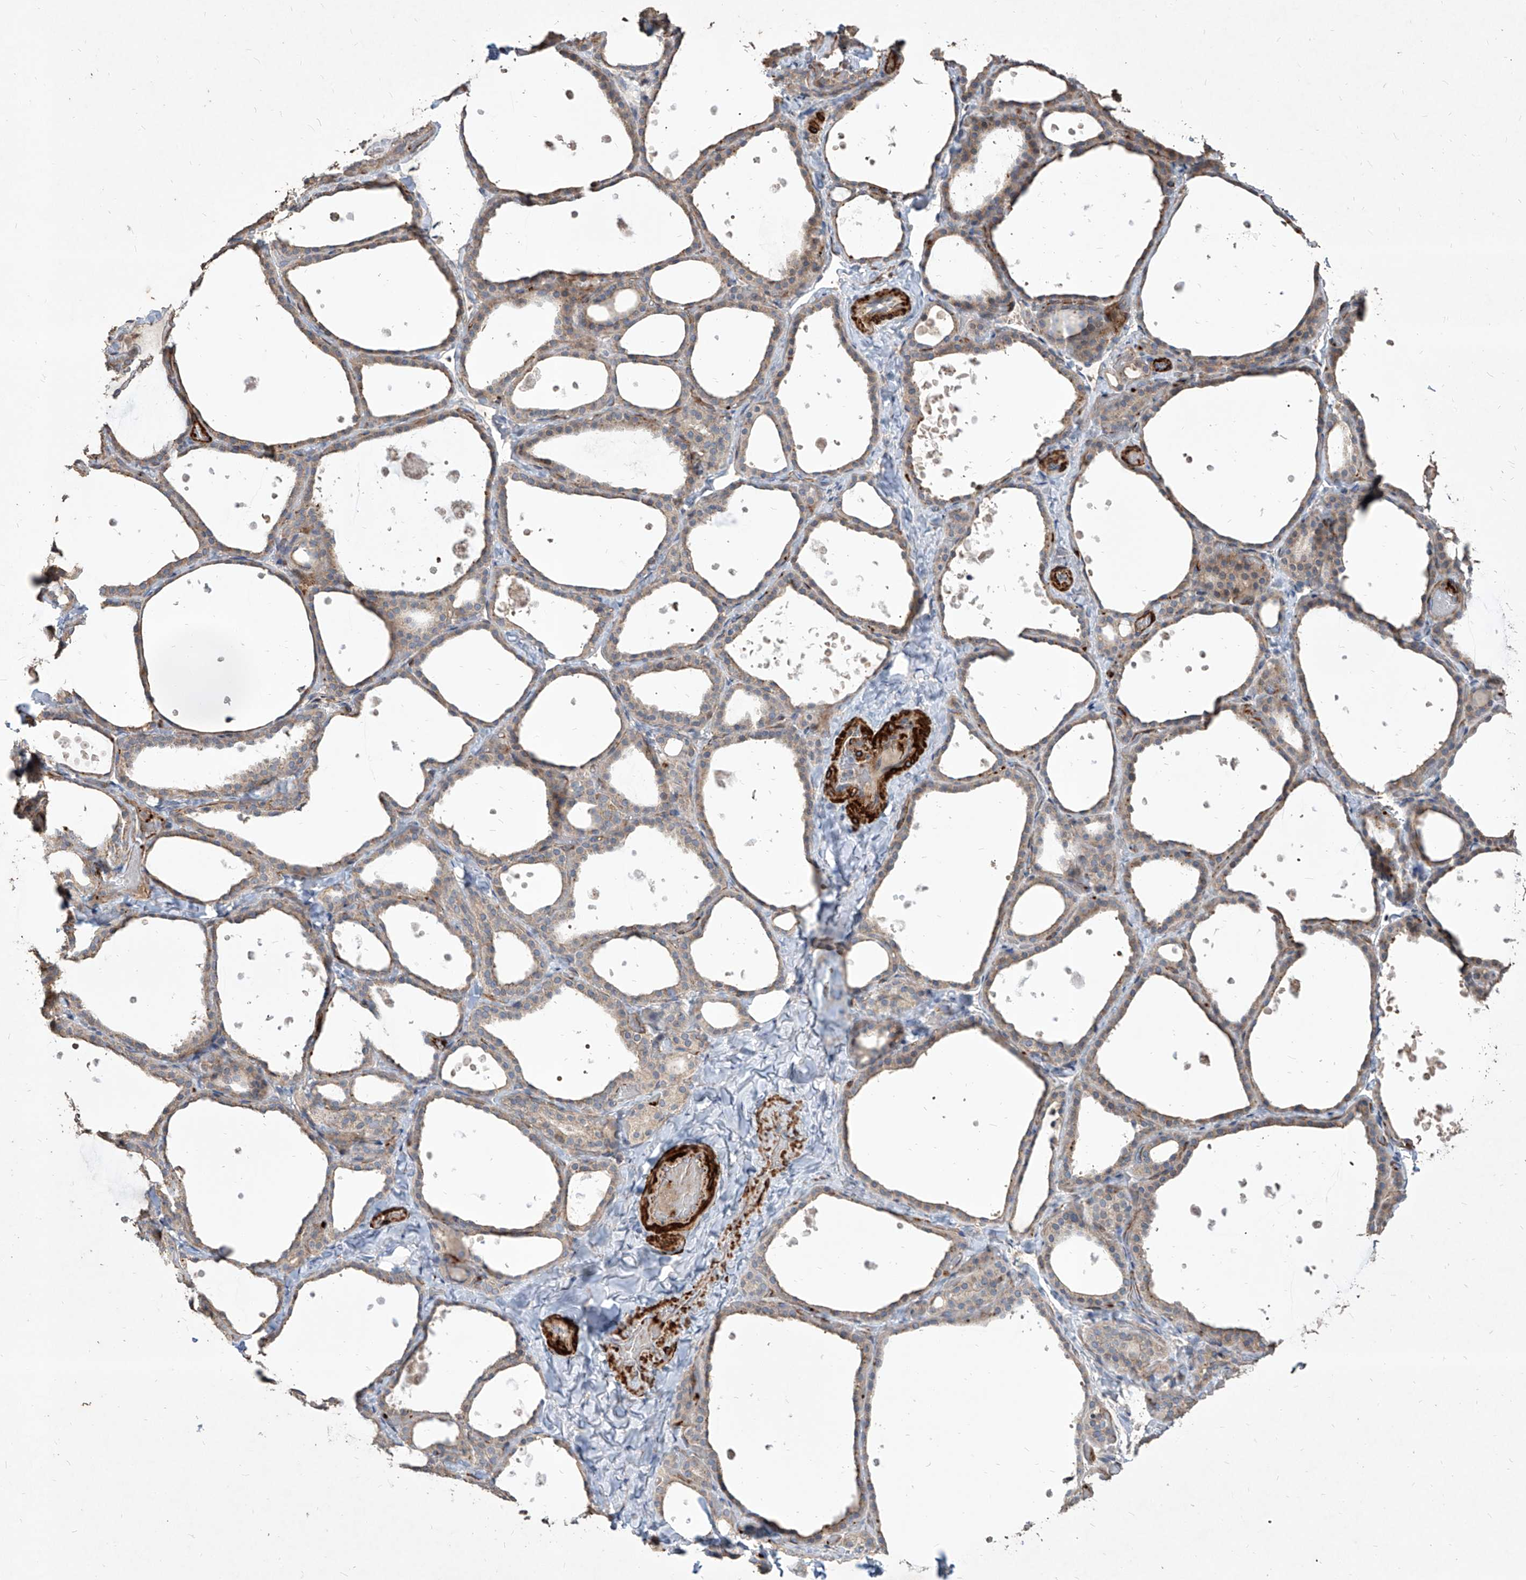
{"staining": {"intensity": "weak", "quantity": ">75%", "location": "cytoplasmic/membranous"}, "tissue": "thyroid gland", "cell_type": "Glandular cells", "image_type": "normal", "snomed": [{"axis": "morphology", "description": "Normal tissue, NOS"}, {"axis": "topography", "description": "Thyroid gland"}], "caption": "Immunohistochemistry (IHC) of unremarkable thyroid gland reveals low levels of weak cytoplasmic/membranous positivity in approximately >75% of glandular cells. Immunohistochemistry (IHC) stains the protein in brown and the nuclei are stained blue.", "gene": "FAM83B", "patient": {"sex": "female", "age": 44}}